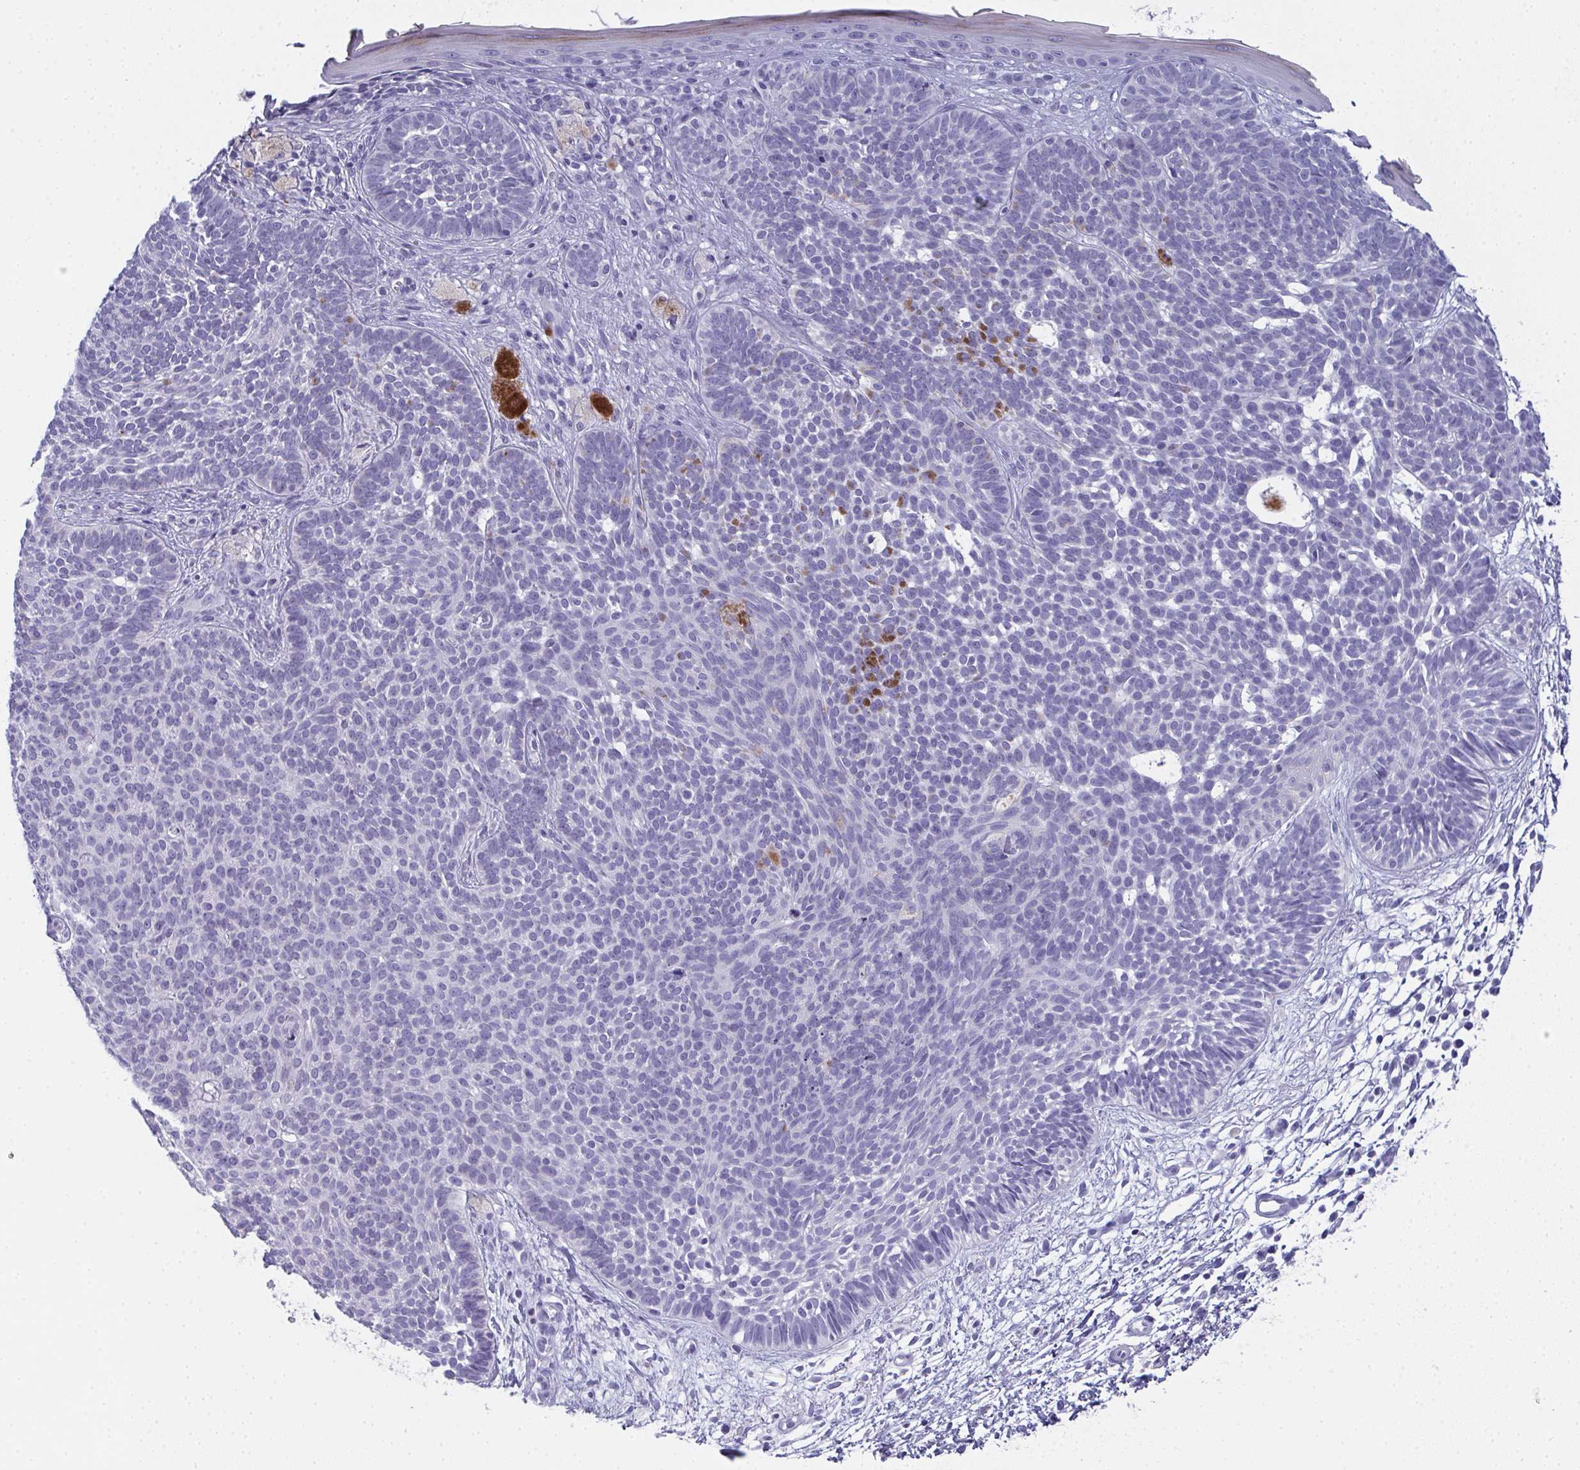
{"staining": {"intensity": "negative", "quantity": "none", "location": "none"}, "tissue": "skin cancer", "cell_type": "Tumor cells", "image_type": "cancer", "snomed": [{"axis": "morphology", "description": "Basal cell carcinoma"}, {"axis": "topography", "description": "Skin"}], "caption": "Photomicrograph shows no significant protein expression in tumor cells of basal cell carcinoma (skin).", "gene": "SLC36A2", "patient": {"sex": "female", "age": 85}}